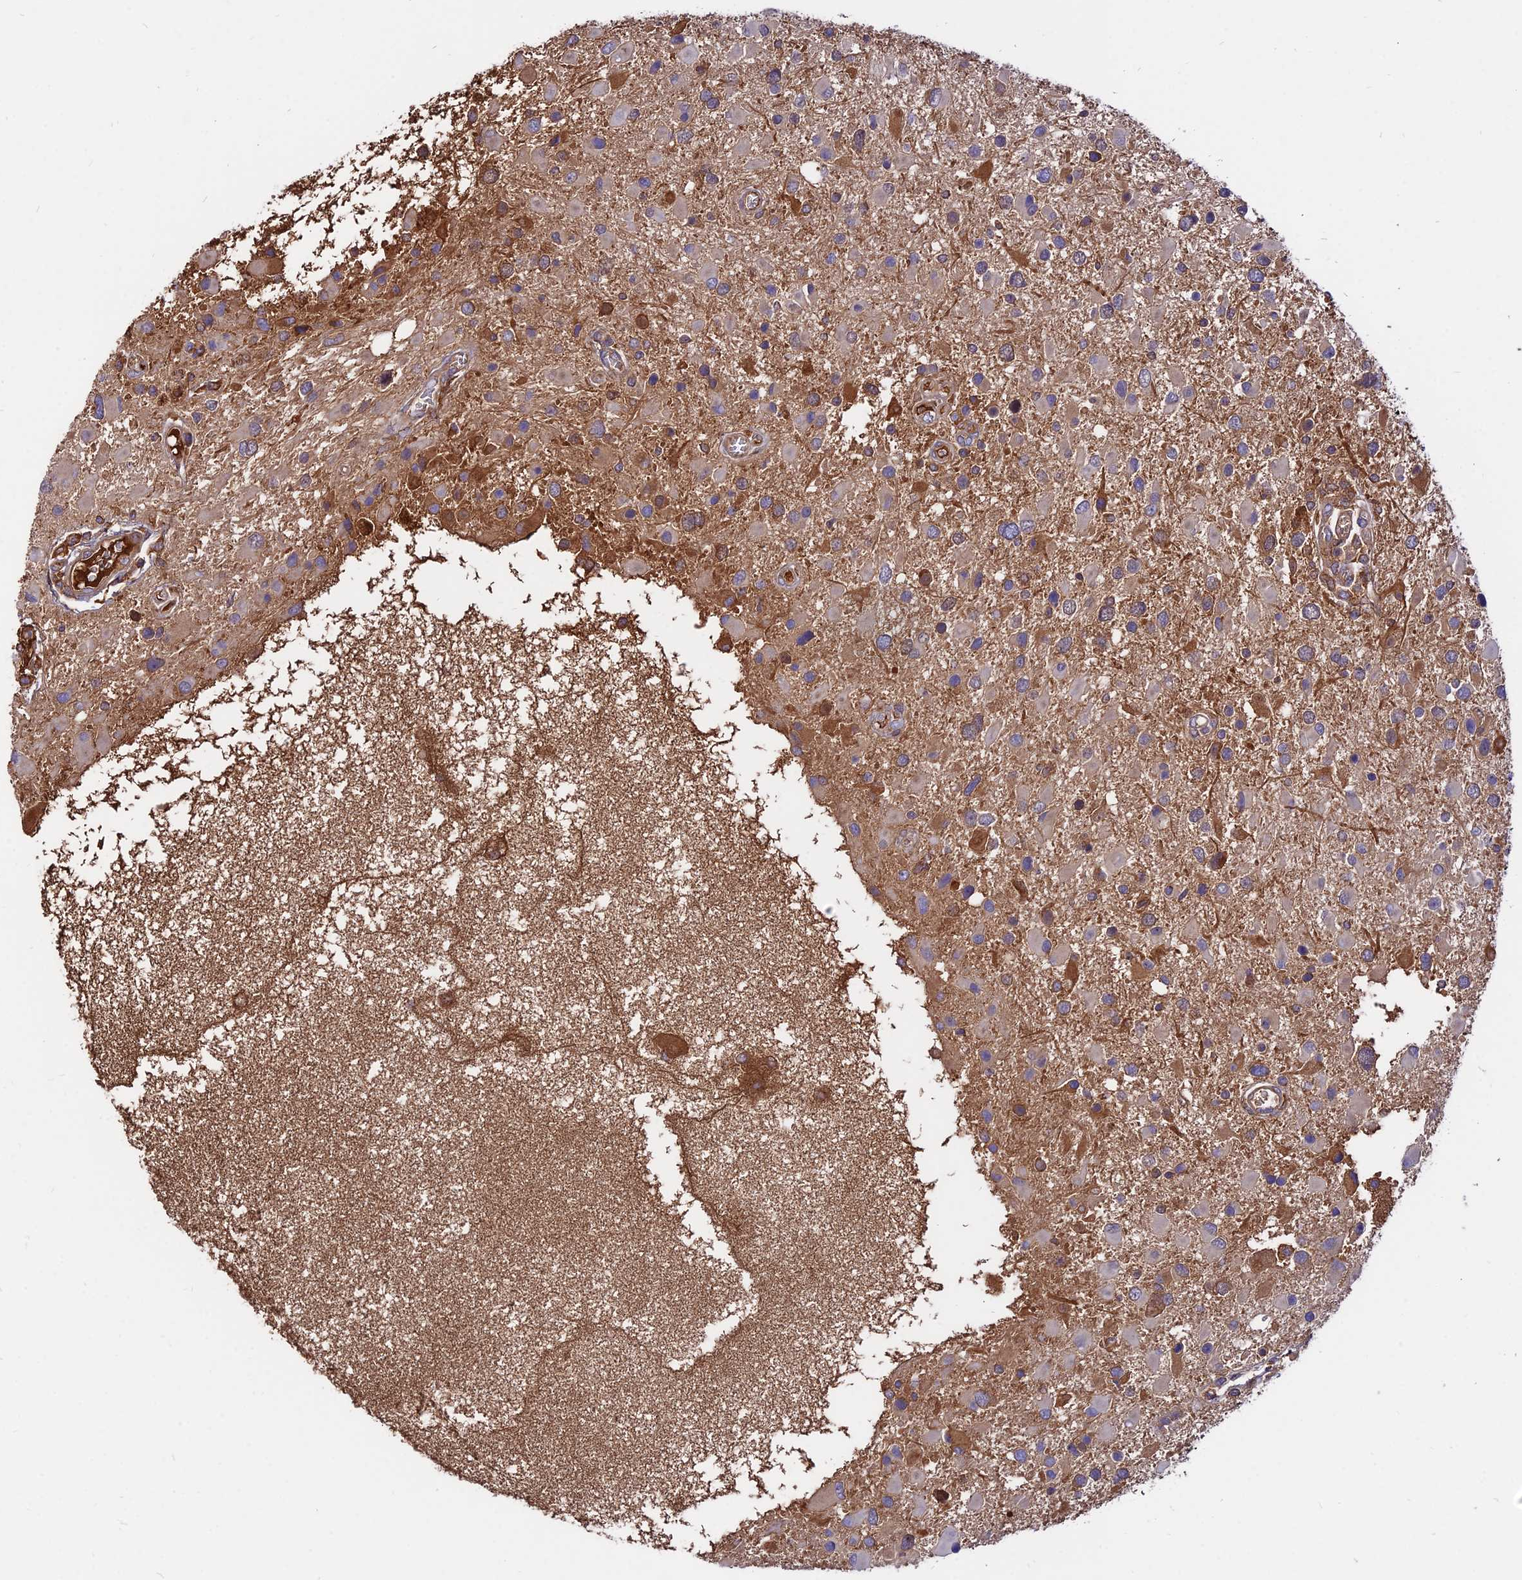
{"staining": {"intensity": "moderate", "quantity": "<25%", "location": "cytoplasmic/membranous"}, "tissue": "glioma", "cell_type": "Tumor cells", "image_type": "cancer", "snomed": [{"axis": "morphology", "description": "Glioma, malignant, High grade"}, {"axis": "topography", "description": "Brain"}], "caption": "Immunohistochemistry photomicrograph of human high-grade glioma (malignant) stained for a protein (brown), which demonstrates low levels of moderate cytoplasmic/membranous staining in about <25% of tumor cells.", "gene": "PYM1", "patient": {"sex": "male", "age": 53}}